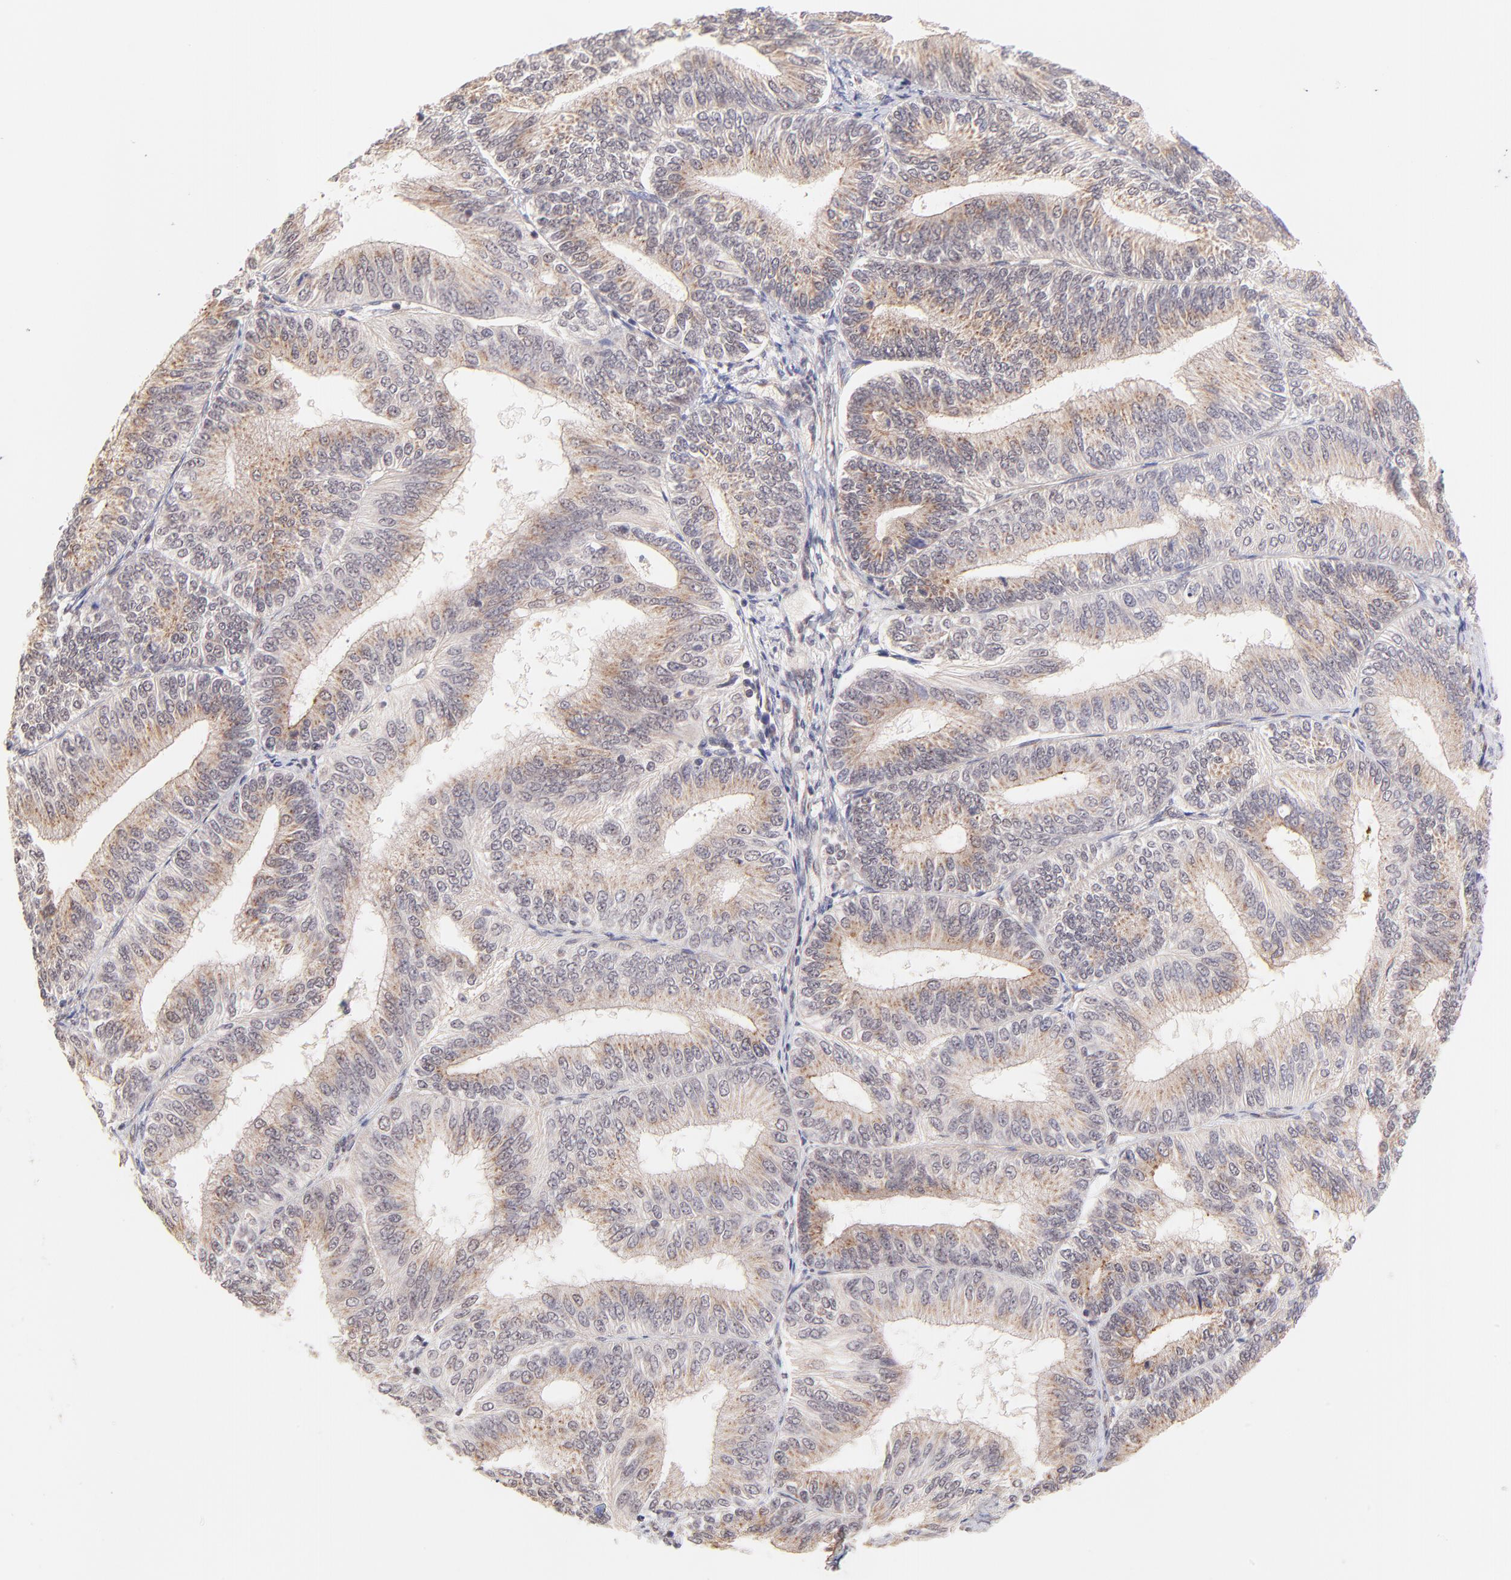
{"staining": {"intensity": "weak", "quantity": ">75%", "location": "cytoplasmic/membranous"}, "tissue": "endometrial cancer", "cell_type": "Tumor cells", "image_type": "cancer", "snomed": [{"axis": "morphology", "description": "Adenocarcinoma, NOS"}, {"axis": "topography", "description": "Endometrium"}], "caption": "Immunohistochemistry (IHC) (DAB) staining of adenocarcinoma (endometrial) shows weak cytoplasmic/membranous protein expression in approximately >75% of tumor cells. (IHC, brightfield microscopy, high magnification).", "gene": "MED12", "patient": {"sex": "female", "age": 55}}